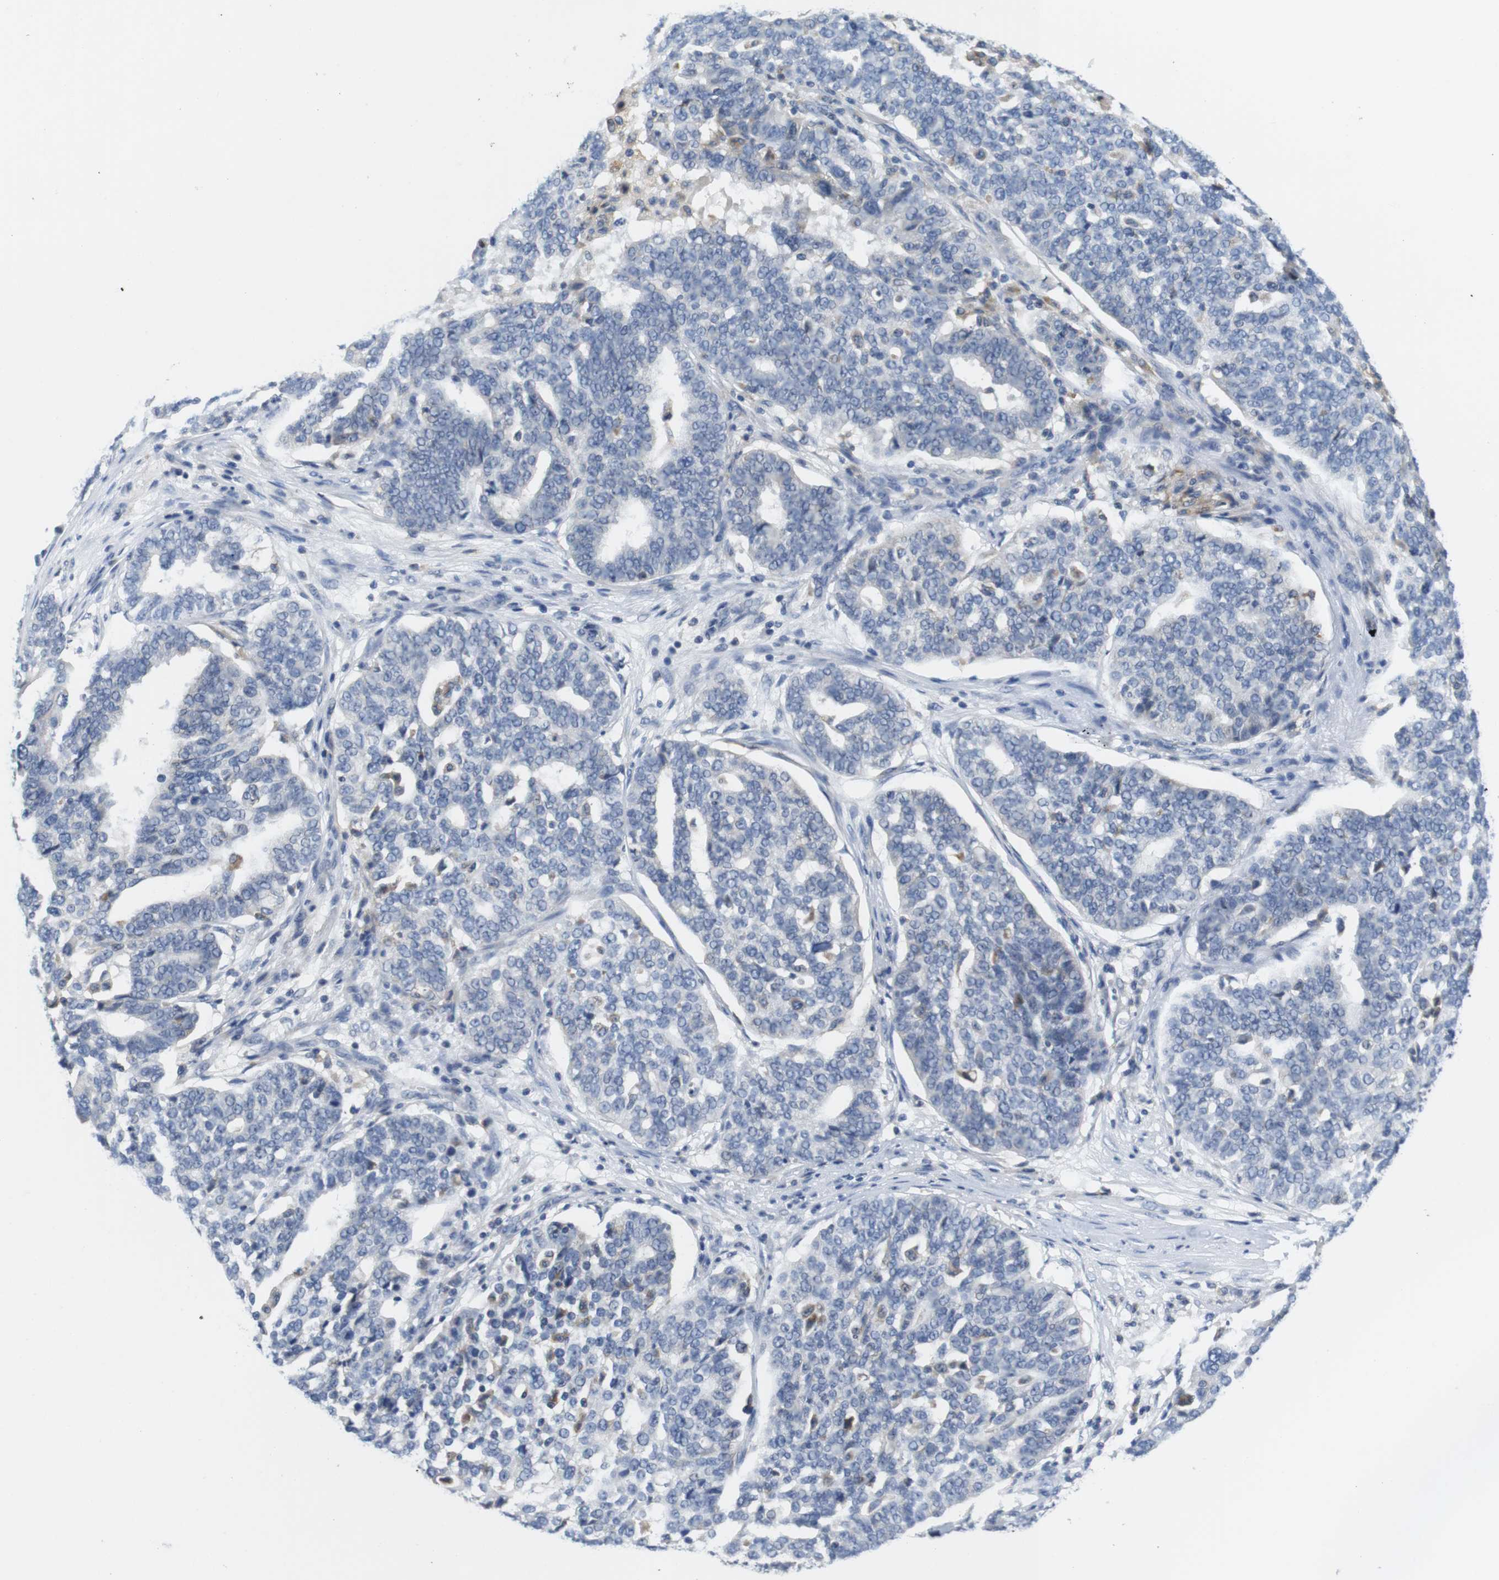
{"staining": {"intensity": "negative", "quantity": "none", "location": "none"}, "tissue": "ovarian cancer", "cell_type": "Tumor cells", "image_type": "cancer", "snomed": [{"axis": "morphology", "description": "Cystadenocarcinoma, serous, NOS"}, {"axis": "topography", "description": "Ovary"}], "caption": "DAB (3,3'-diaminobenzidine) immunohistochemical staining of human ovarian cancer demonstrates no significant expression in tumor cells.", "gene": "CNGA2", "patient": {"sex": "female", "age": 59}}